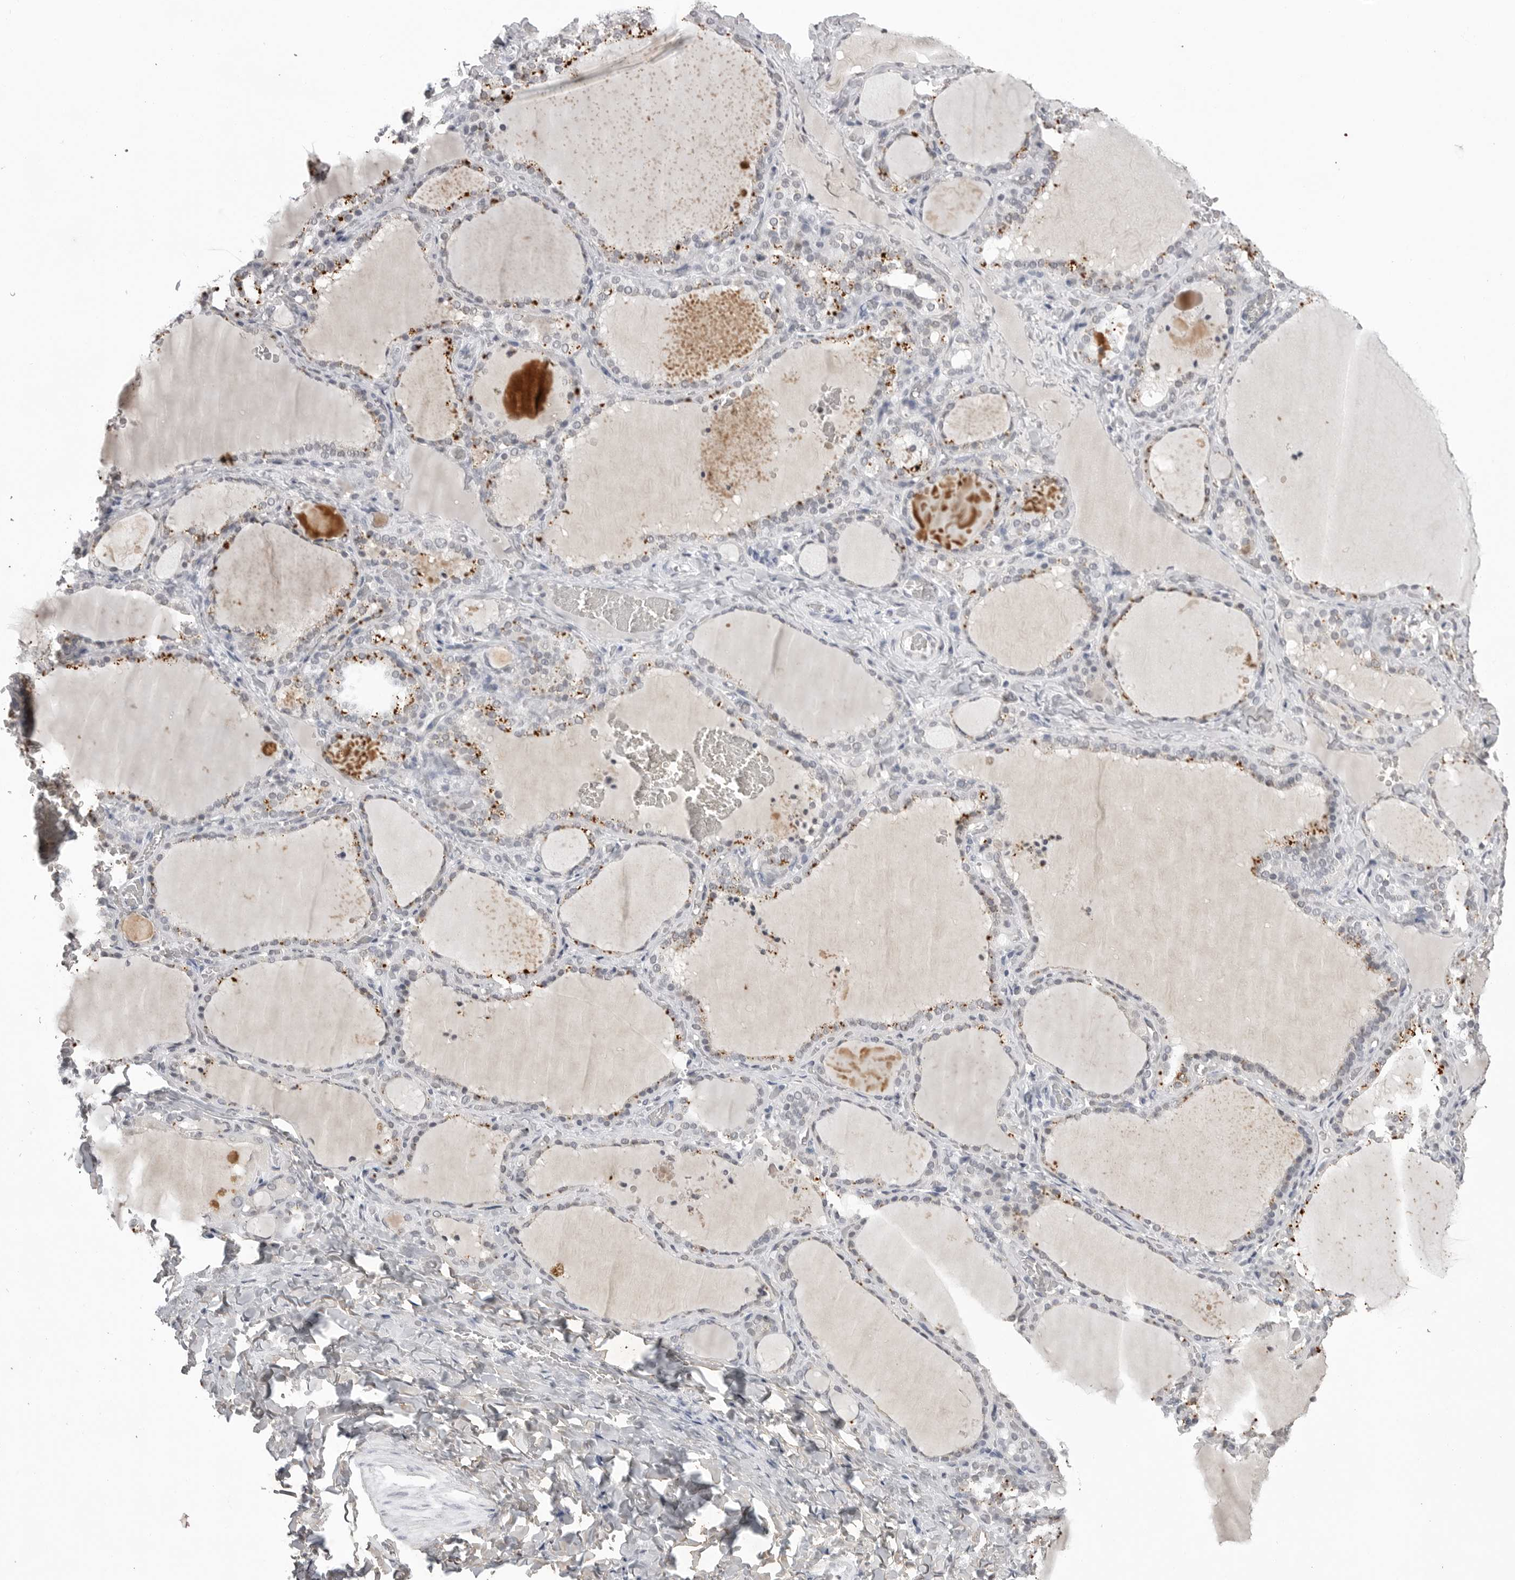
{"staining": {"intensity": "moderate", "quantity": "25%-75%", "location": "cytoplasmic/membranous"}, "tissue": "thyroid gland", "cell_type": "Glandular cells", "image_type": "normal", "snomed": [{"axis": "morphology", "description": "Normal tissue, NOS"}, {"axis": "topography", "description": "Thyroid gland"}], "caption": "Protein positivity by immunohistochemistry (IHC) exhibits moderate cytoplasmic/membranous staining in about 25%-75% of glandular cells in benign thyroid gland. The protein is shown in brown color, while the nuclei are stained blue.", "gene": "RRM1", "patient": {"sex": "female", "age": 22}}